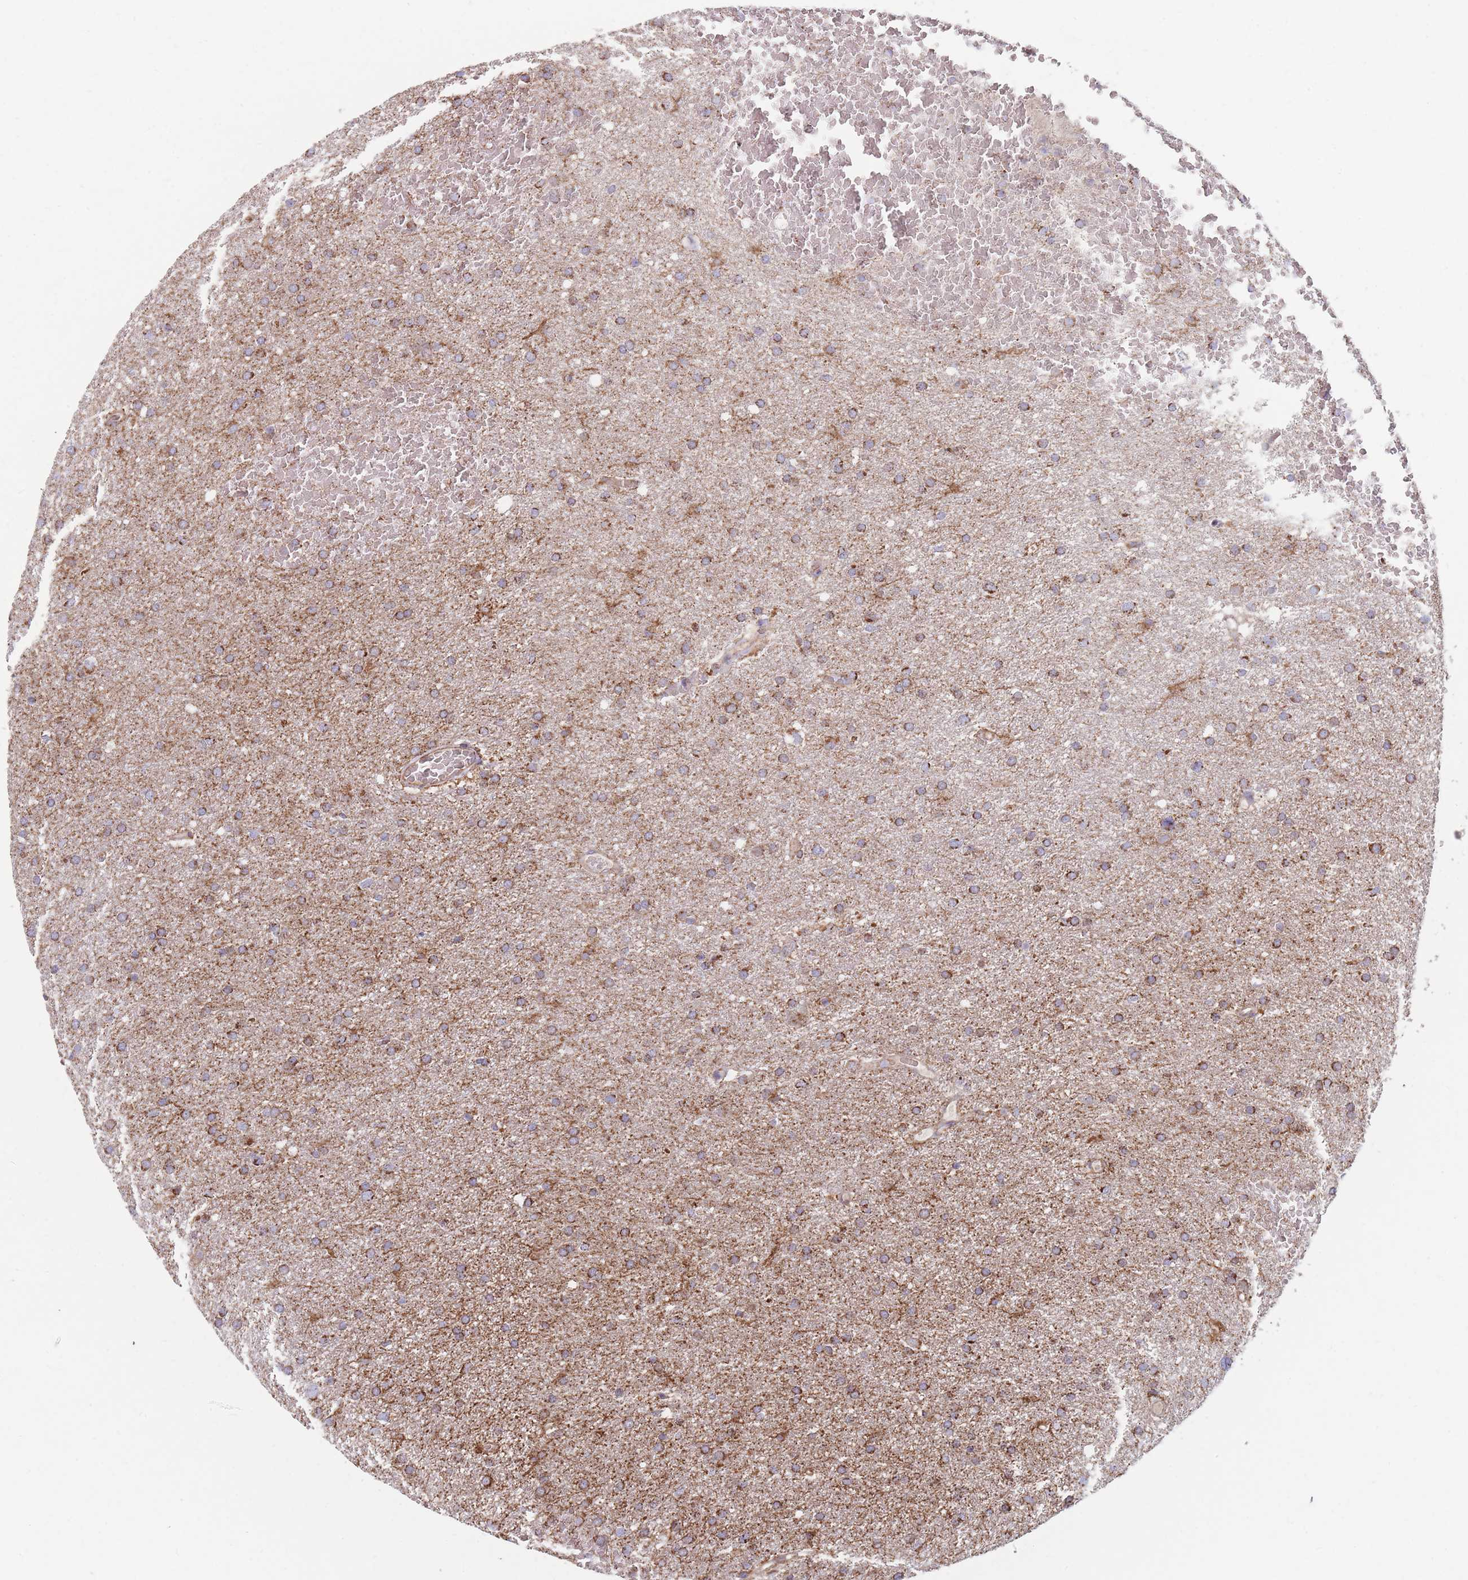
{"staining": {"intensity": "moderate", "quantity": ">75%", "location": "cytoplasmic/membranous"}, "tissue": "glioma", "cell_type": "Tumor cells", "image_type": "cancer", "snomed": [{"axis": "morphology", "description": "Glioma, malignant, High grade"}, {"axis": "topography", "description": "Cerebral cortex"}], "caption": "This histopathology image exhibits glioma stained with immunohistochemistry to label a protein in brown. The cytoplasmic/membranous of tumor cells show moderate positivity for the protein. Nuclei are counter-stained blue.", "gene": "KIF16B", "patient": {"sex": "female", "age": 36}}